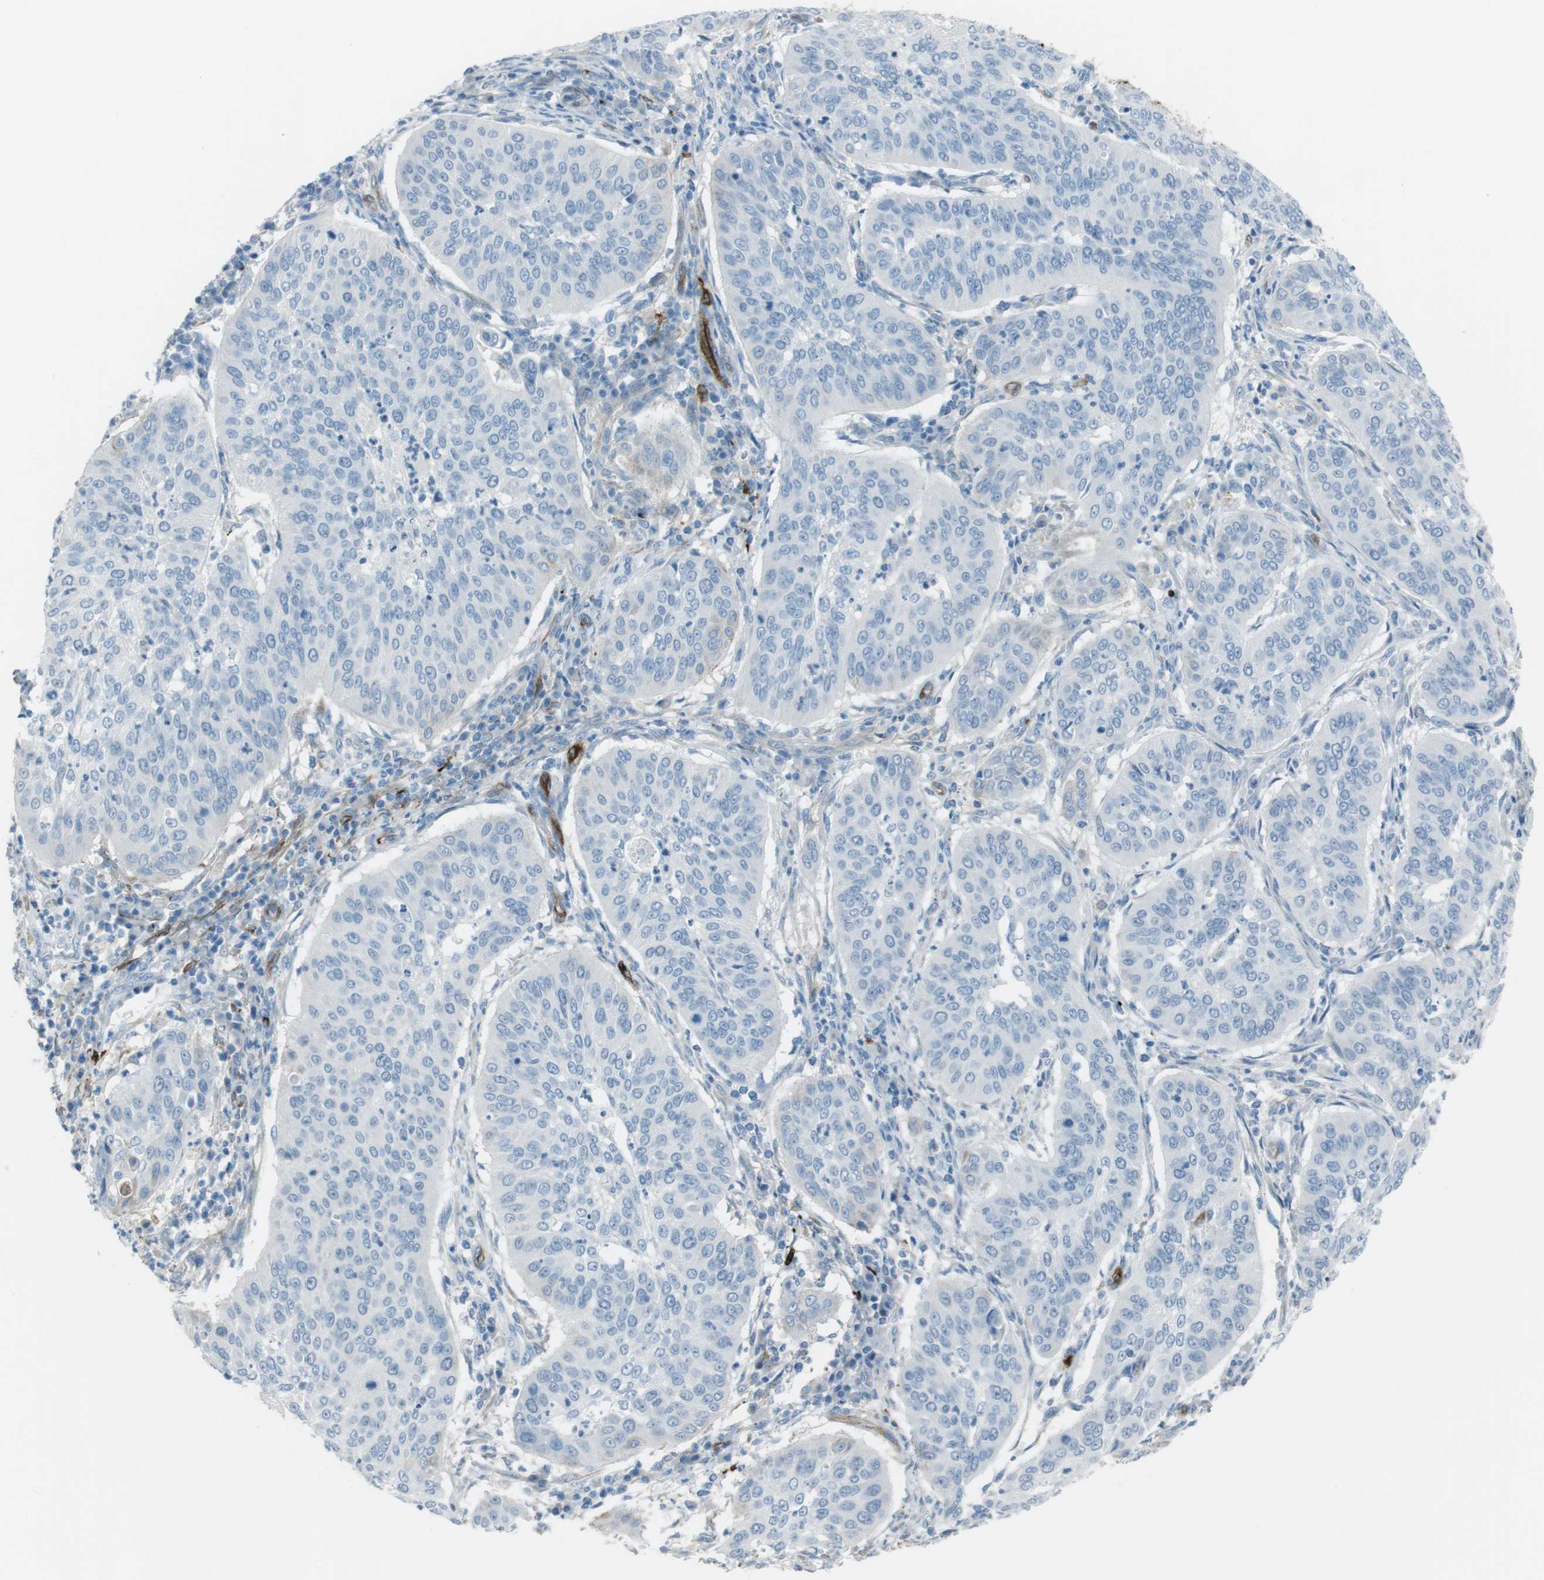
{"staining": {"intensity": "negative", "quantity": "none", "location": "none"}, "tissue": "cervical cancer", "cell_type": "Tumor cells", "image_type": "cancer", "snomed": [{"axis": "morphology", "description": "Normal tissue, NOS"}, {"axis": "morphology", "description": "Squamous cell carcinoma, NOS"}, {"axis": "topography", "description": "Cervix"}], "caption": "Tumor cells are negative for brown protein staining in cervical cancer.", "gene": "TUBB2A", "patient": {"sex": "female", "age": 39}}